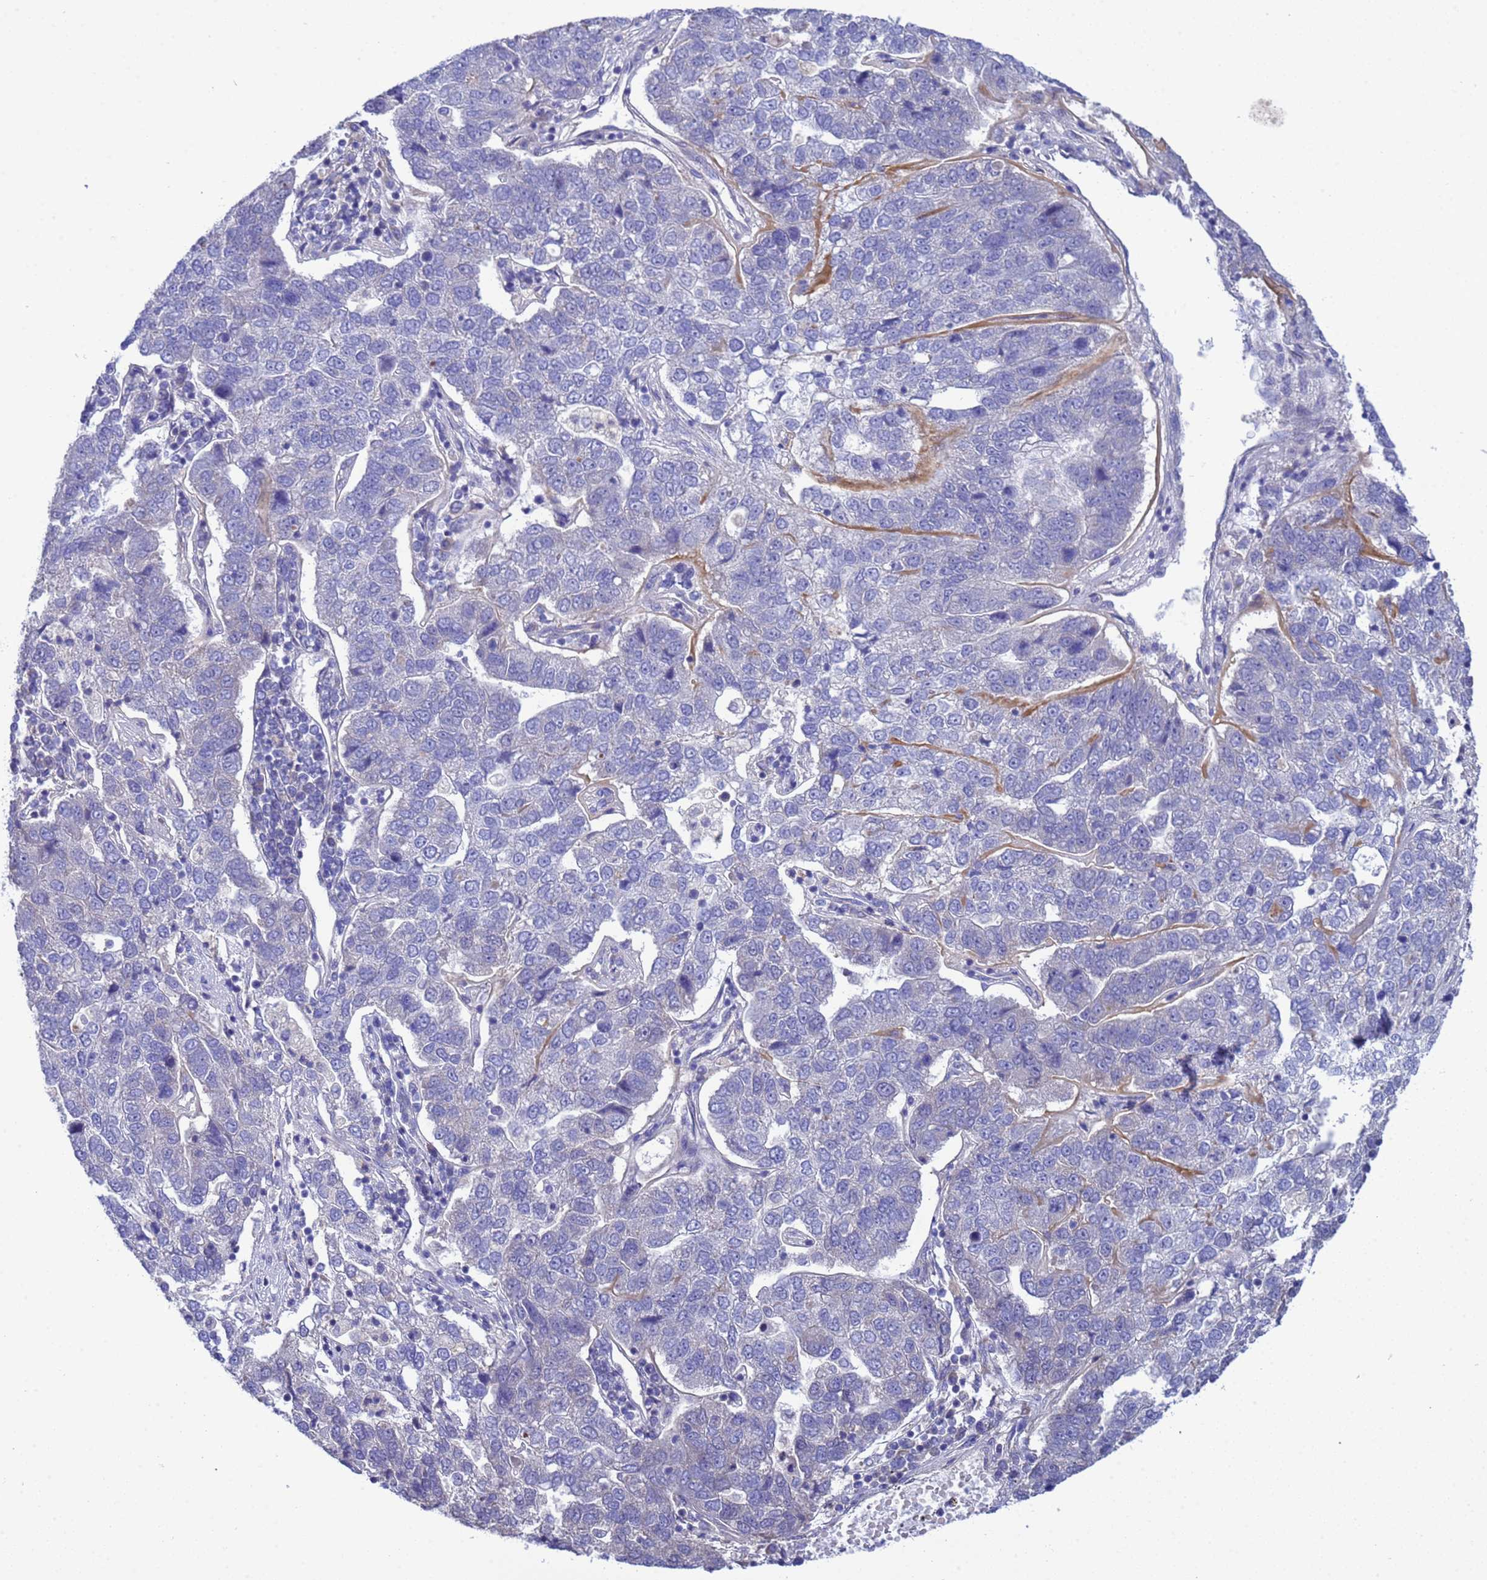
{"staining": {"intensity": "negative", "quantity": "none", "location": "none"}, "tissue": "pancreatic cancer", "cell_type": "Tumor cells", "image_type": "cancer", "snomed": [{"axis": "morphology", "description": "Adenocarcinoma, NOS"}, {"axis": "topography", "description": "Pancreas"}], "caption": "Tumor cells are negative for brown protein staining in pancreatic cancer (adenocarcinoma). Brightfield microscopy of immunohistochemistry stained with DAB (3,3'-diaminobenzidine) (brown) and hematoxylin (blue), captured at high magnification.", "gene": "RC3H2", "patient": {"sex": "female", "age": 61}}